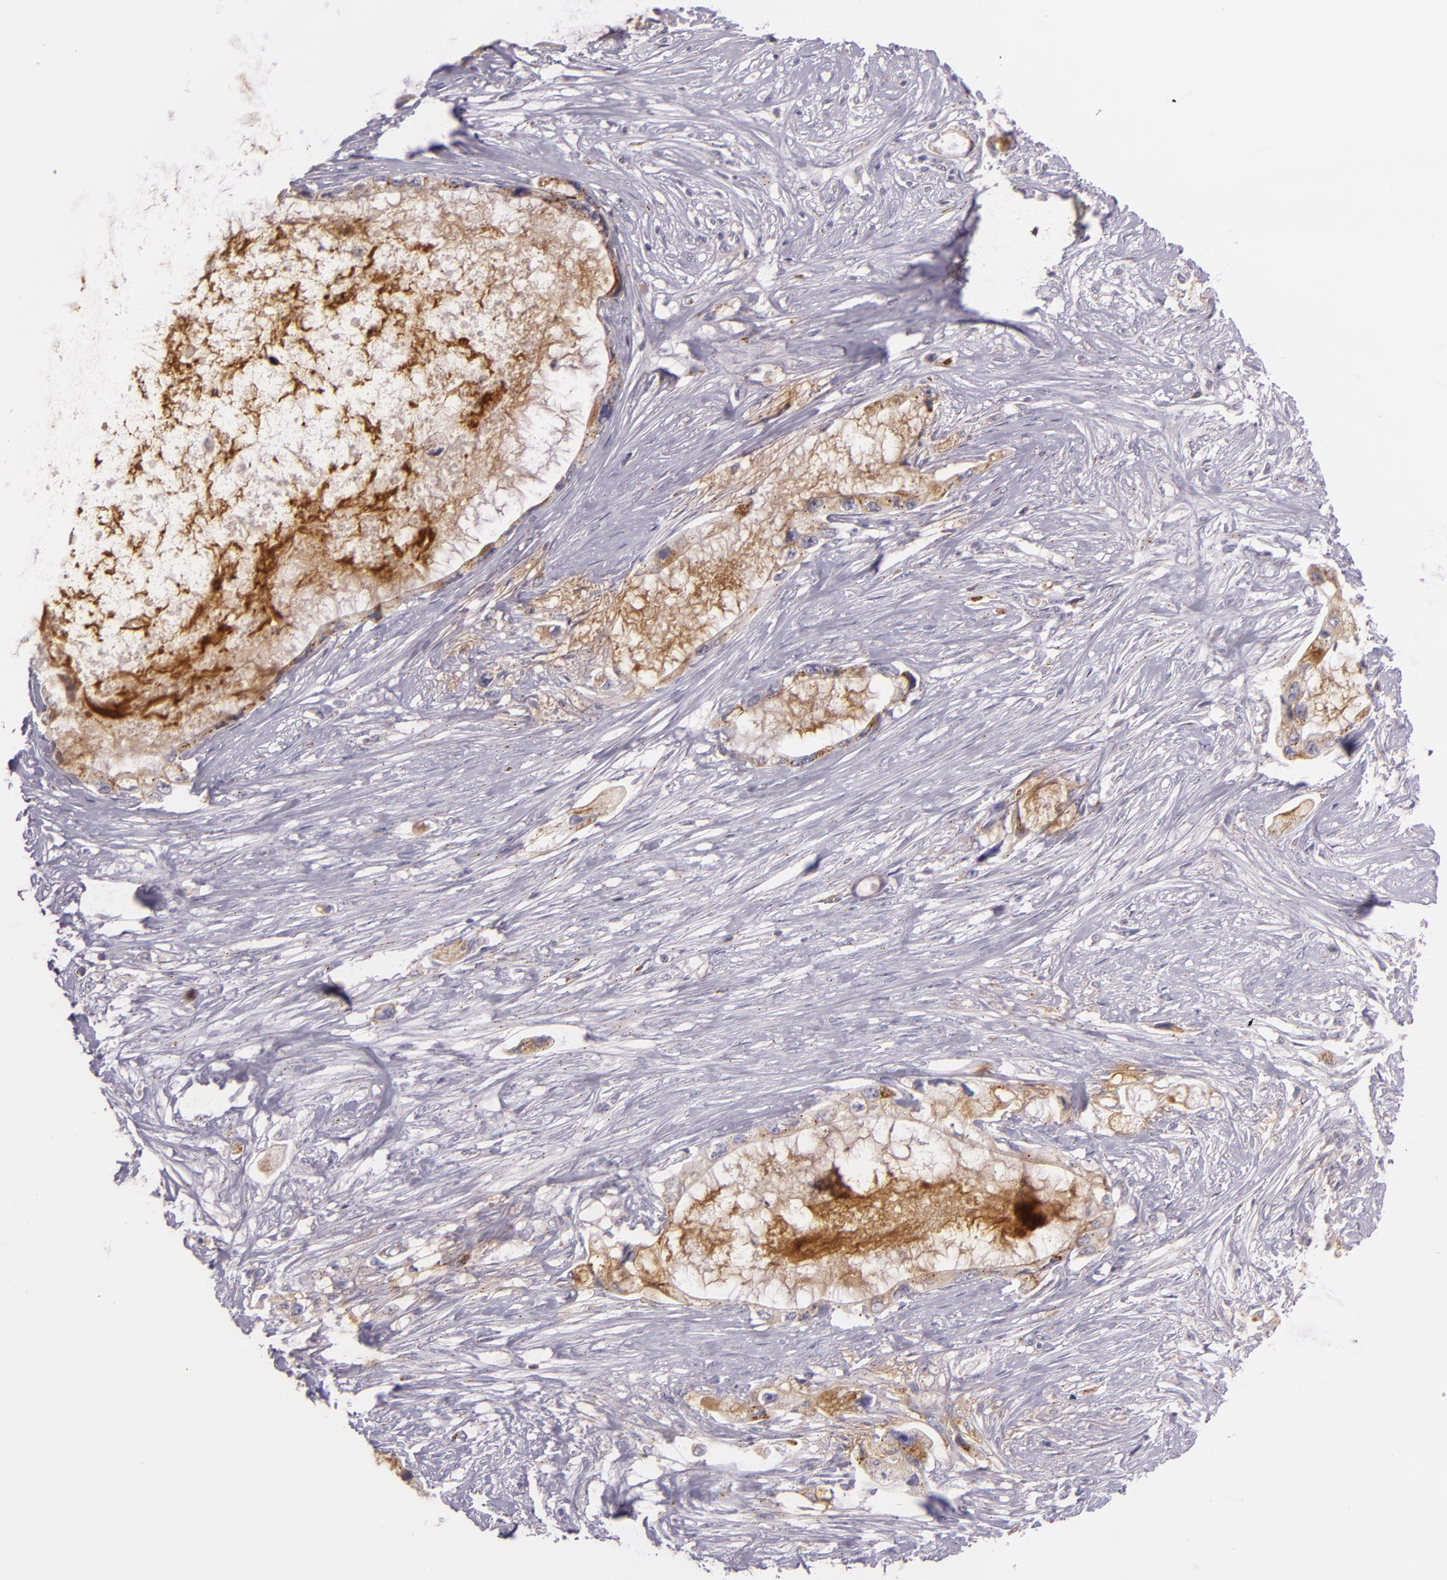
{"staining": {"intensity": "weak", "quantity": ">75%", "location": "cytoplasmic/membranous"}, "tissue": "pancreatic cancer", "cell_type": "Tumor cells", "image_type": "cancer", "snomed": [{"axis": "morphology", "description": "Adenocarcinoma, NOS"}, {"axis": "topography", "description": "Pancreas"}, {"axis": "topography", "description": "Stomach, upper"}], "caption": "Pancreatic cancer (adenocarcinoma) tissue reveals weak cytoplasmic/membranous positivity in about >75% of tumor cells, visualized by immunohistochemistry.", "gene": "CILK1", "patient": {"sex": "male", "age": 77}}